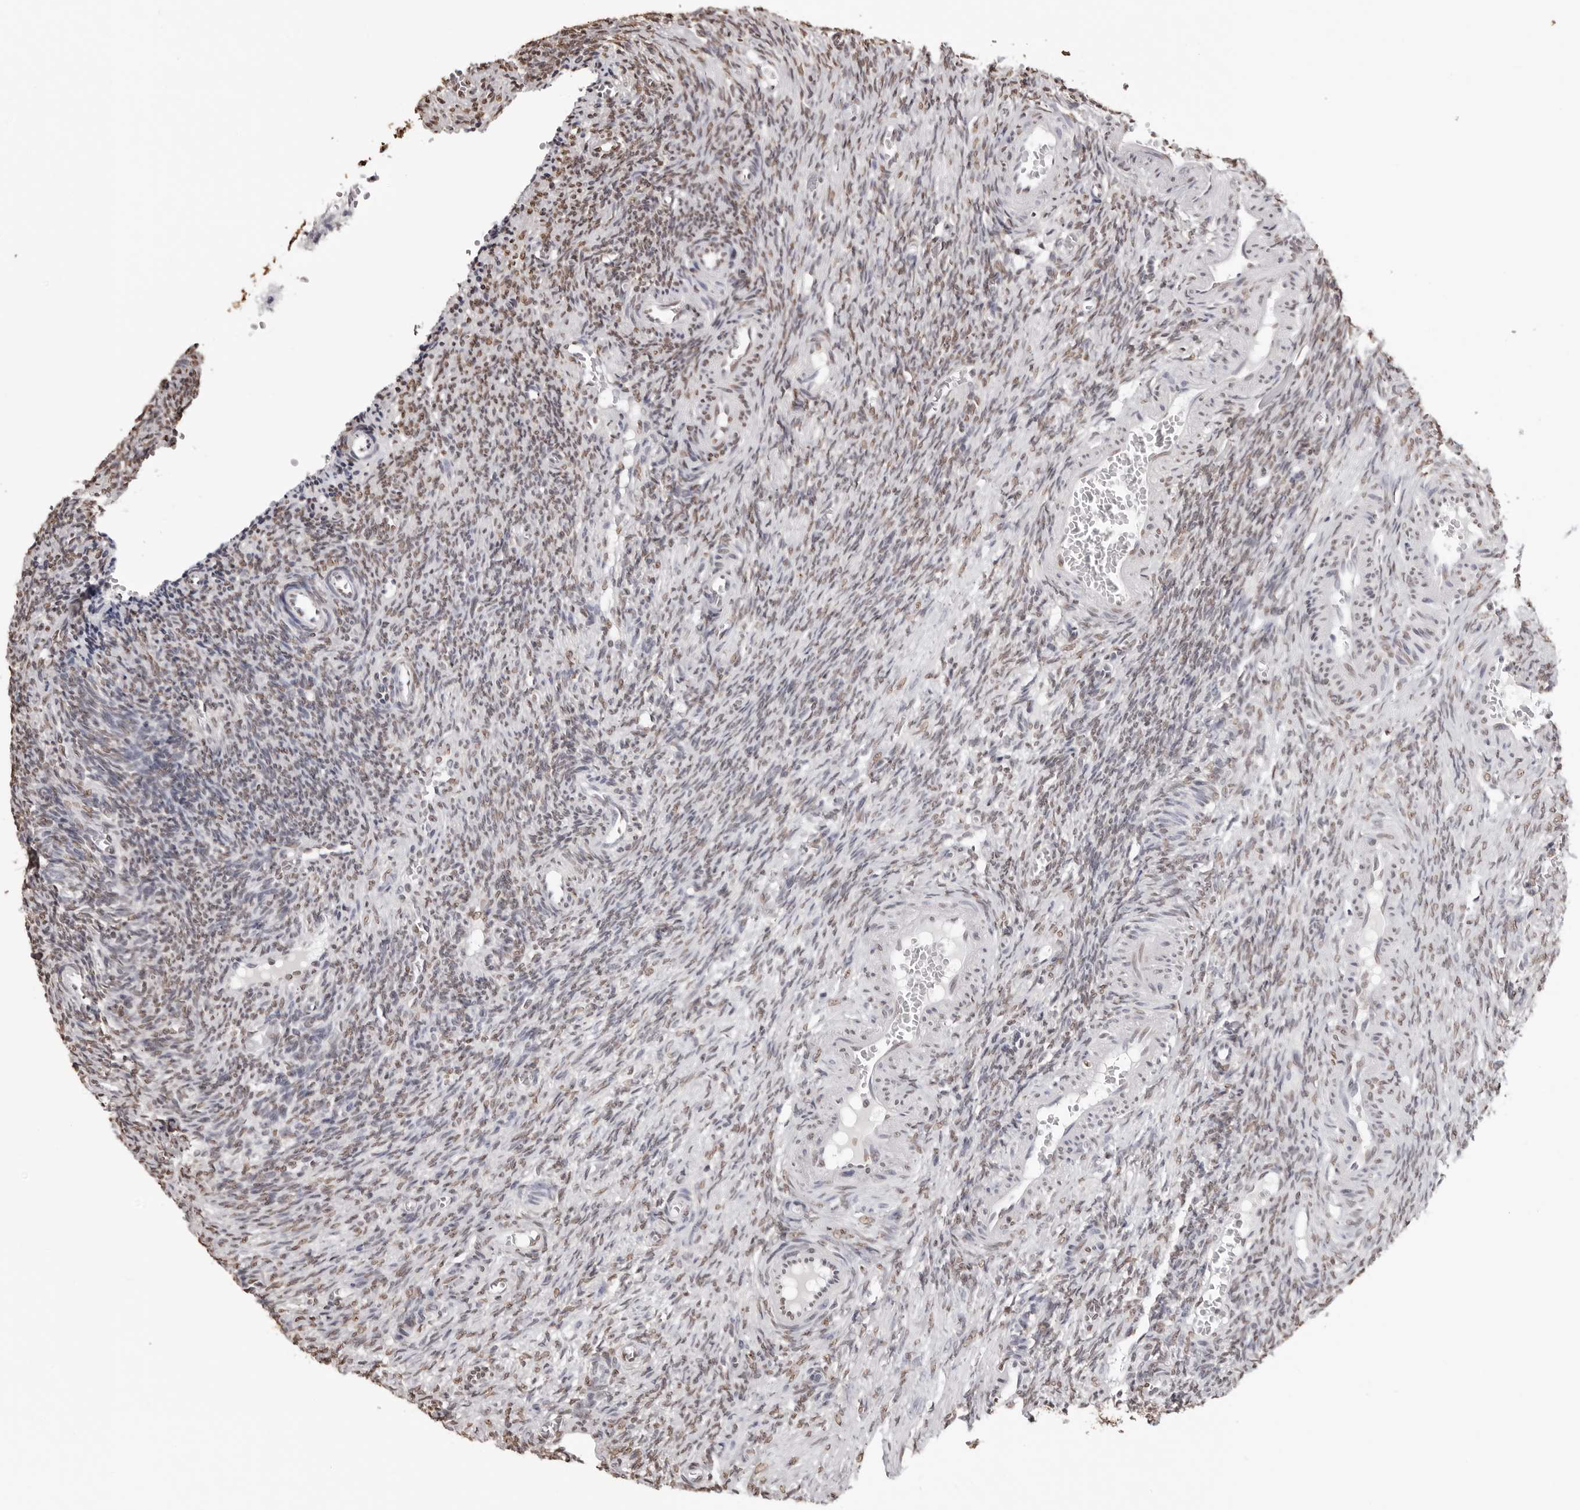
{"staining": {"intensity": "moderate", "quantity": "25%-75%", "location": "nuclear"}, "tissue": "ovary", "cell_type": "Ovarian stroma cells", "image_type": "normal", "snomed": [{"axis": "morphology", "description": "Normal tissue, NOS"}, {"axis": "topography", "description": "Ovary"}], "caption": "Ovary stained with a brown dye reveals moderate nuclear positive expression in about 25%-75% of ovarian stroma cells.", "gene": "OLIG3", "patient": {"sex": "female", "age": 27}}